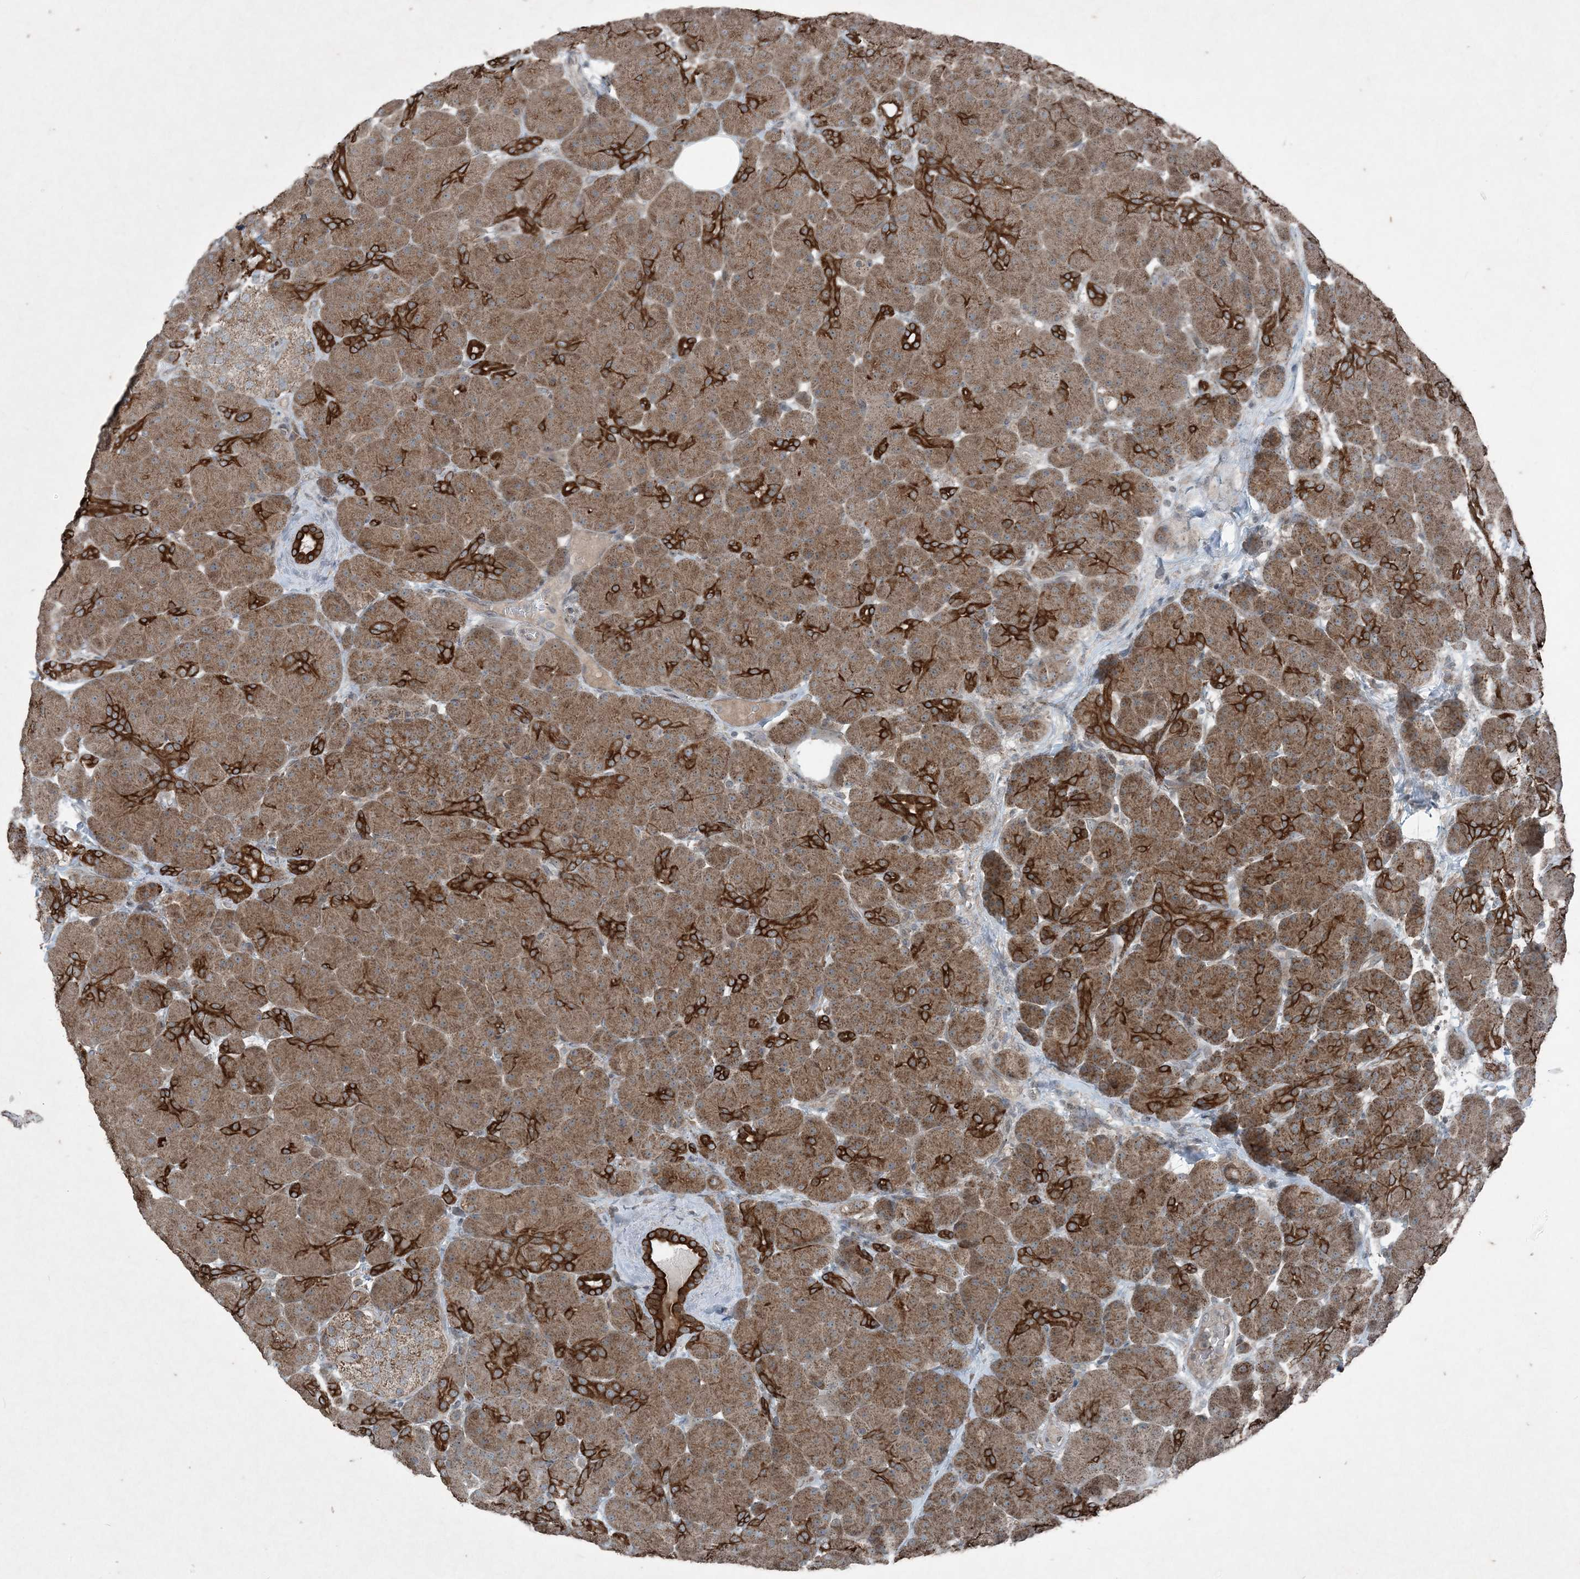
{"staining": {"intensity": "strong", "quantity": ">75%", "location": "cytoplasmic/membranous"}, "tissue": "pancreas", "cell_type": "Exocrine glandular cells", "image_type": "normal", "snomed": [{"axis": "morphology", "description": "Normal tissue, NOS"}, {"axis": "topography", "description": "Pancreas"}], "caption": "Benign pancreas exhibits strong cytoplasmic/membranous positivity in approximately >75% of exocrine glandular cells, visualized by immunohistochemistry. The protein of interest is stained brown, and the nuclei are stained in blue (DAB (3,3'-diaminobenzidine) IHC with brightfield microscopy, high magnification).", "gene": "PC", "patient": {"sex": "male", "age": 66}}